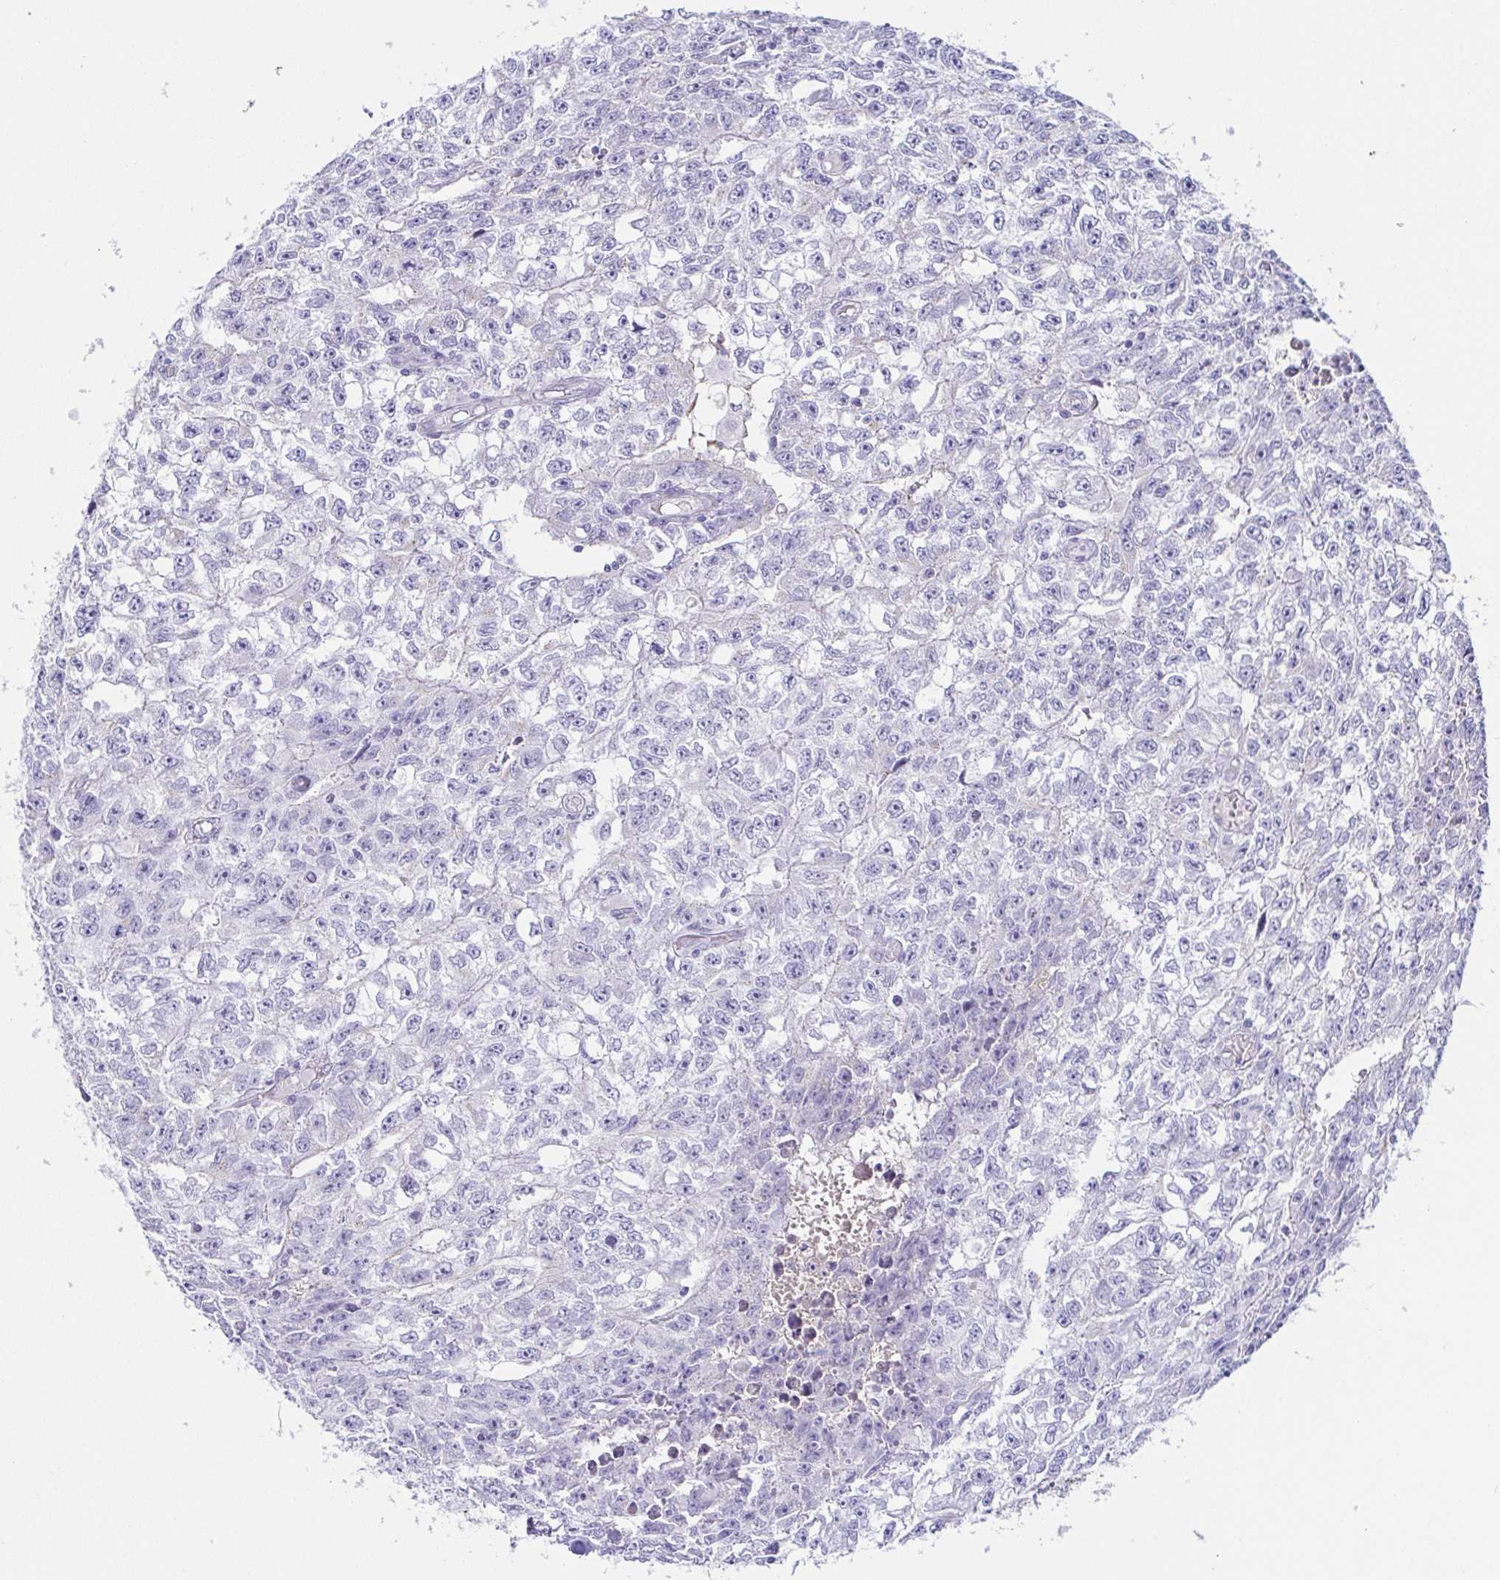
{"staining": {"intensity": "negative", "quantity": "none", "location": "none"}, "tissue": "testis cancer", "cell_type": "Tumor cells", "image_type": "cancer", "snomed": [{"axis": "morphology", "description": "Carcinoma, Embryonal, NOS"}, {"axis": "morphology", "description": "Teratoma, malignant, NOS"}, {"axis": "topography", "description": "Testis"}], "caption": "There is no significant expression in tumor cells of testis teratoma (malignant).", "gene": "LDLRAD1", "patient": {"sex": "male", "age": 24}}